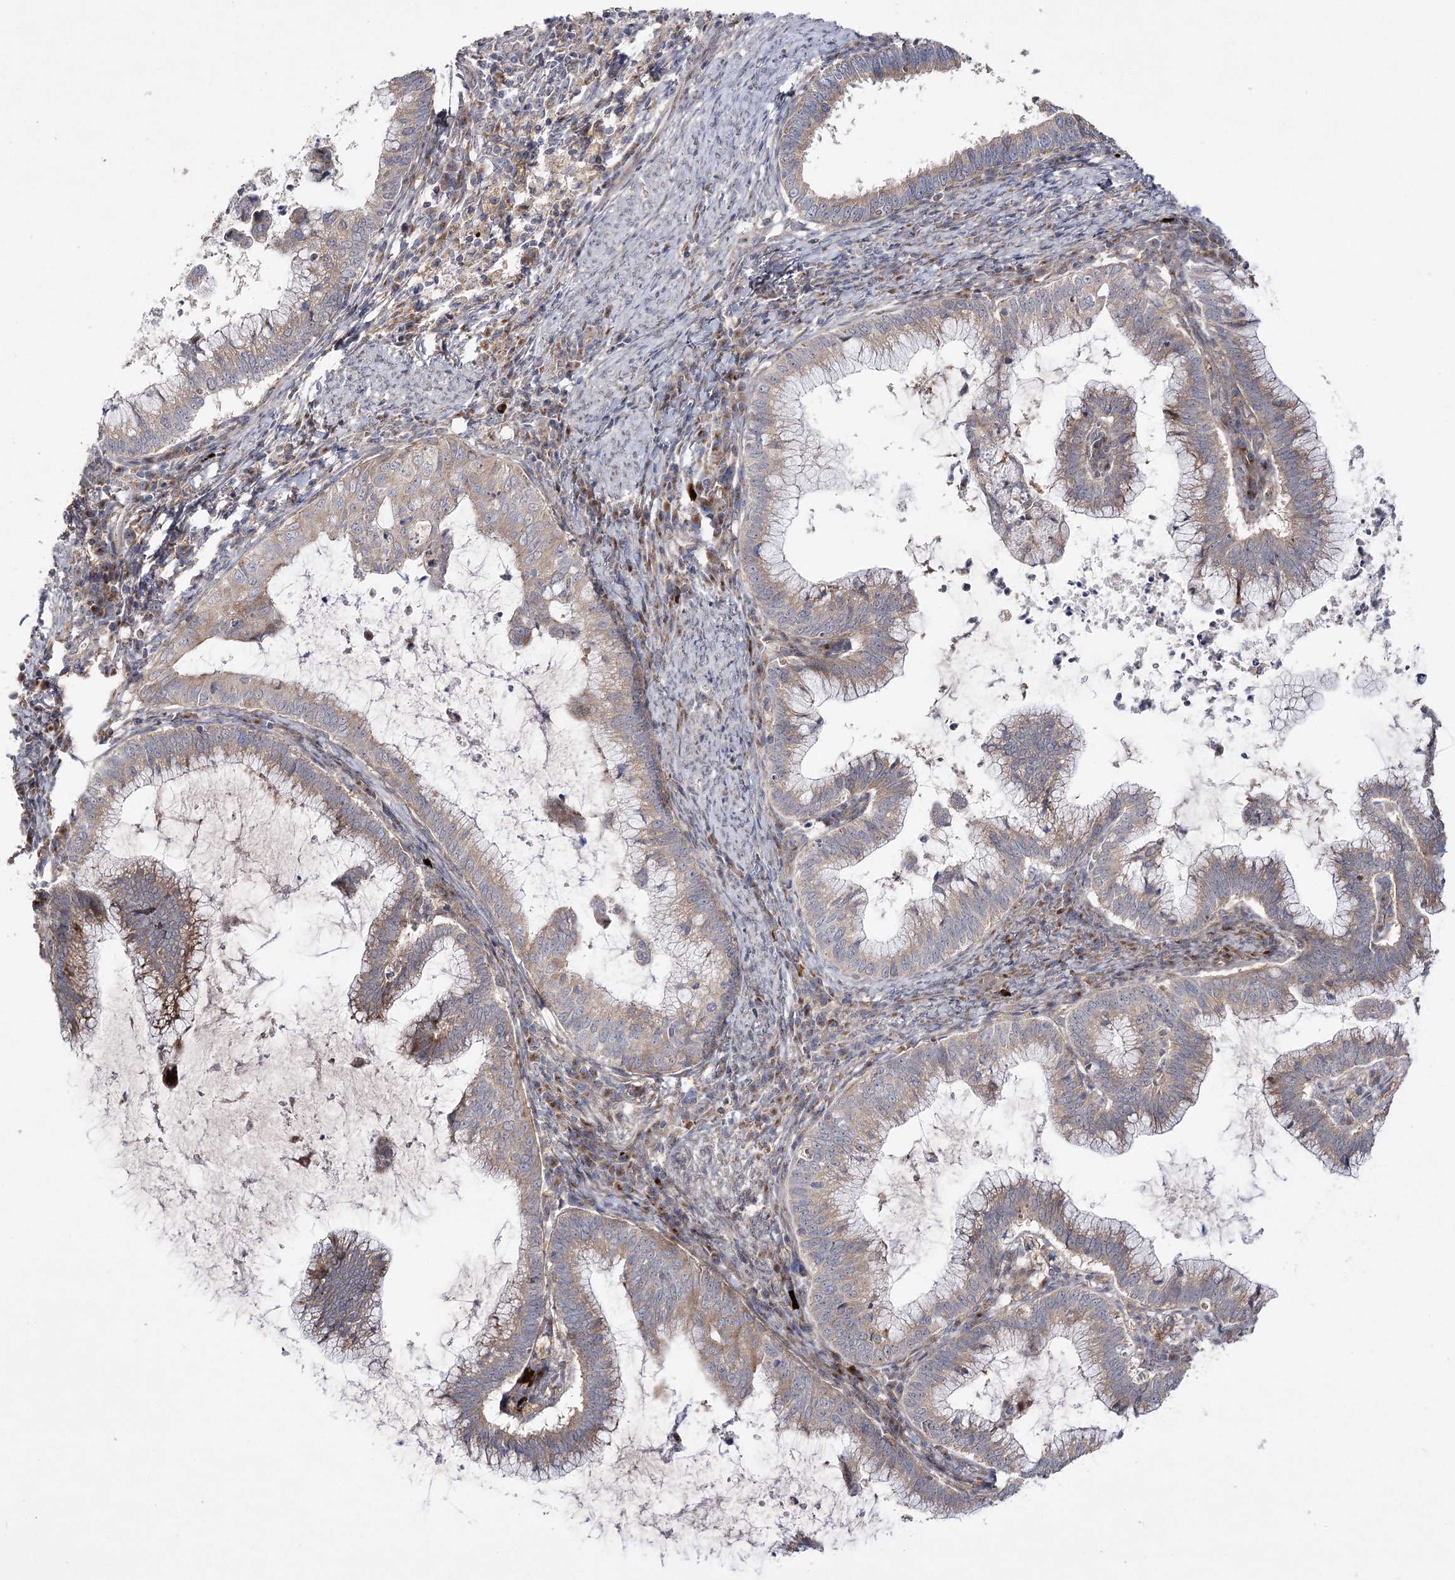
{"staining": {"intensity": "weak", "quantity": ">75%", "location": "cytoplasmic/membranous"}, "tissue": "cervical cancer", "cell_type": "Tumor cells", "image_type": "cancer", "snomed": [{"axis": "morphology", "description": "Adenocarcinoma, NOS"}, {"axis": "topography", "description": "Cervix"}], "caption": "A photomicrograph of human cervical cancer (adenocarcinoma) stained for a protein displays weak cytoplasmic/membranous brown staining in tumor cells.", "gene": "OBSL1", "patient": {"sex": "female", "age": 36}}